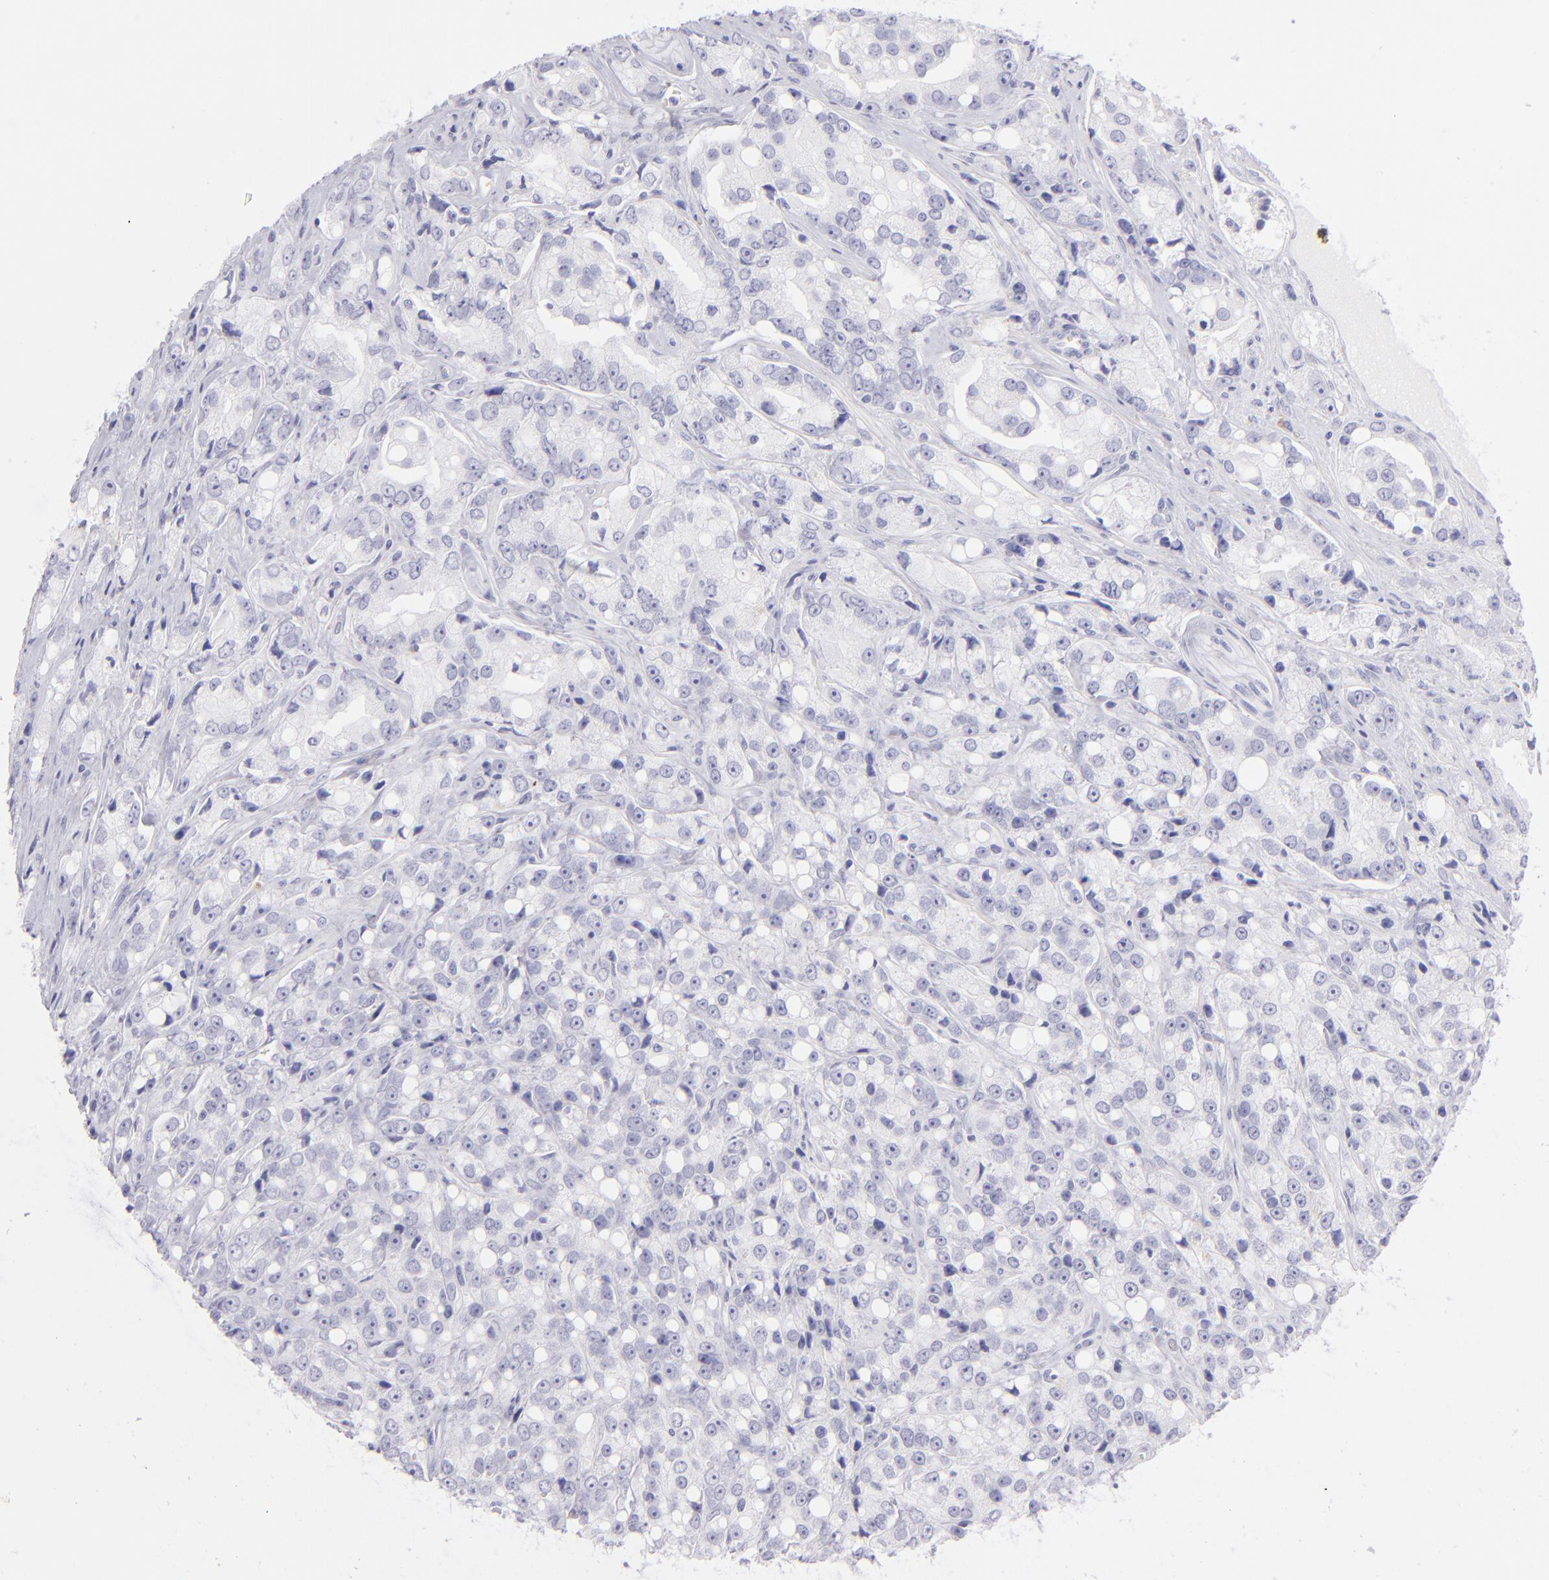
{"staining": {"intensity": "negative", "quantity": "none", "location": "none"}, "tissue": "prostate cancer", "cell_type": "Tumor cells", "image_type": "cancer", "snomed": [{"axis": "morphology", "description": "Adenocarcinoma, High grade"}, {"axis": "topography", "description": "Prostate"}], "caption": "This is a histopathology image of immunohistochemistry (IHC) staining of prostate adenocarcinoma (high-grade), which shows no expression in tumor cells.", "gene": "CD72", "patient": {"sex": "male", "age": 67}}